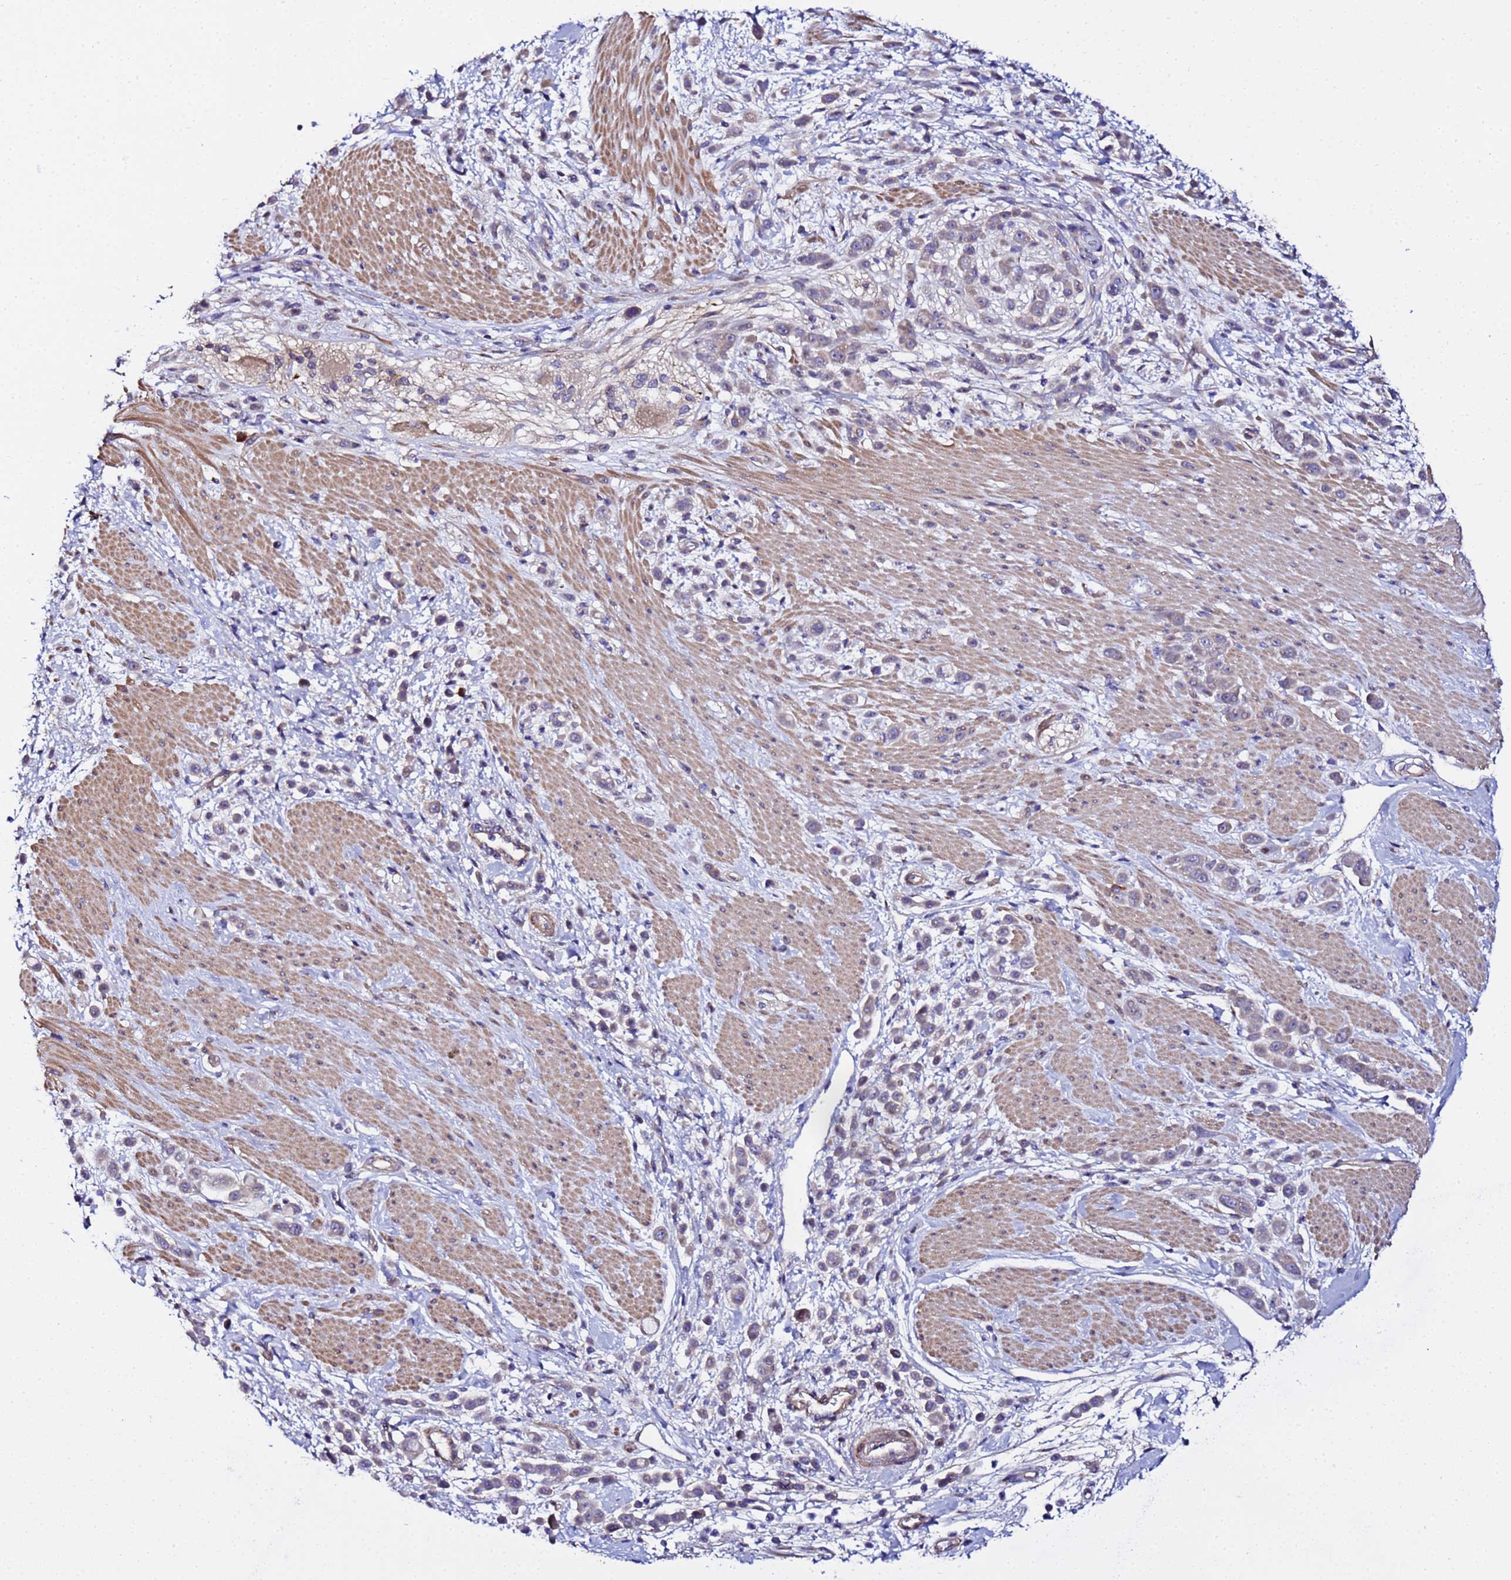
{"staining": {"intensity": "weak", "quantity": "25%-75%", "location": "cytoplasmic/membranous"}, "tissue": "pancreatic cancer", "cell_type": "Tumor cells", "image_type": "cancer", "snomed": [{"axis": "morphology", "description": "Normal tissue, NOS"}, {"axis": "morphology", "description": "Adenocarcinoma, NOS"}, {"axis": "topography", "description": "Pancreas"}], "caption": "Immunohistochemical staining of pancreatic cancer displays low levels of weak cytoplasmic/membranous protein staining in approximately 25%-75% of tumor cells. The staining was performed using DAB to visualize the protein expression in brown, while the nuclei were stained in blue with hematoxylin (Magnification: 20x).", "gene": "JRKL", "patient": {"sex": "female", "age": 64}}